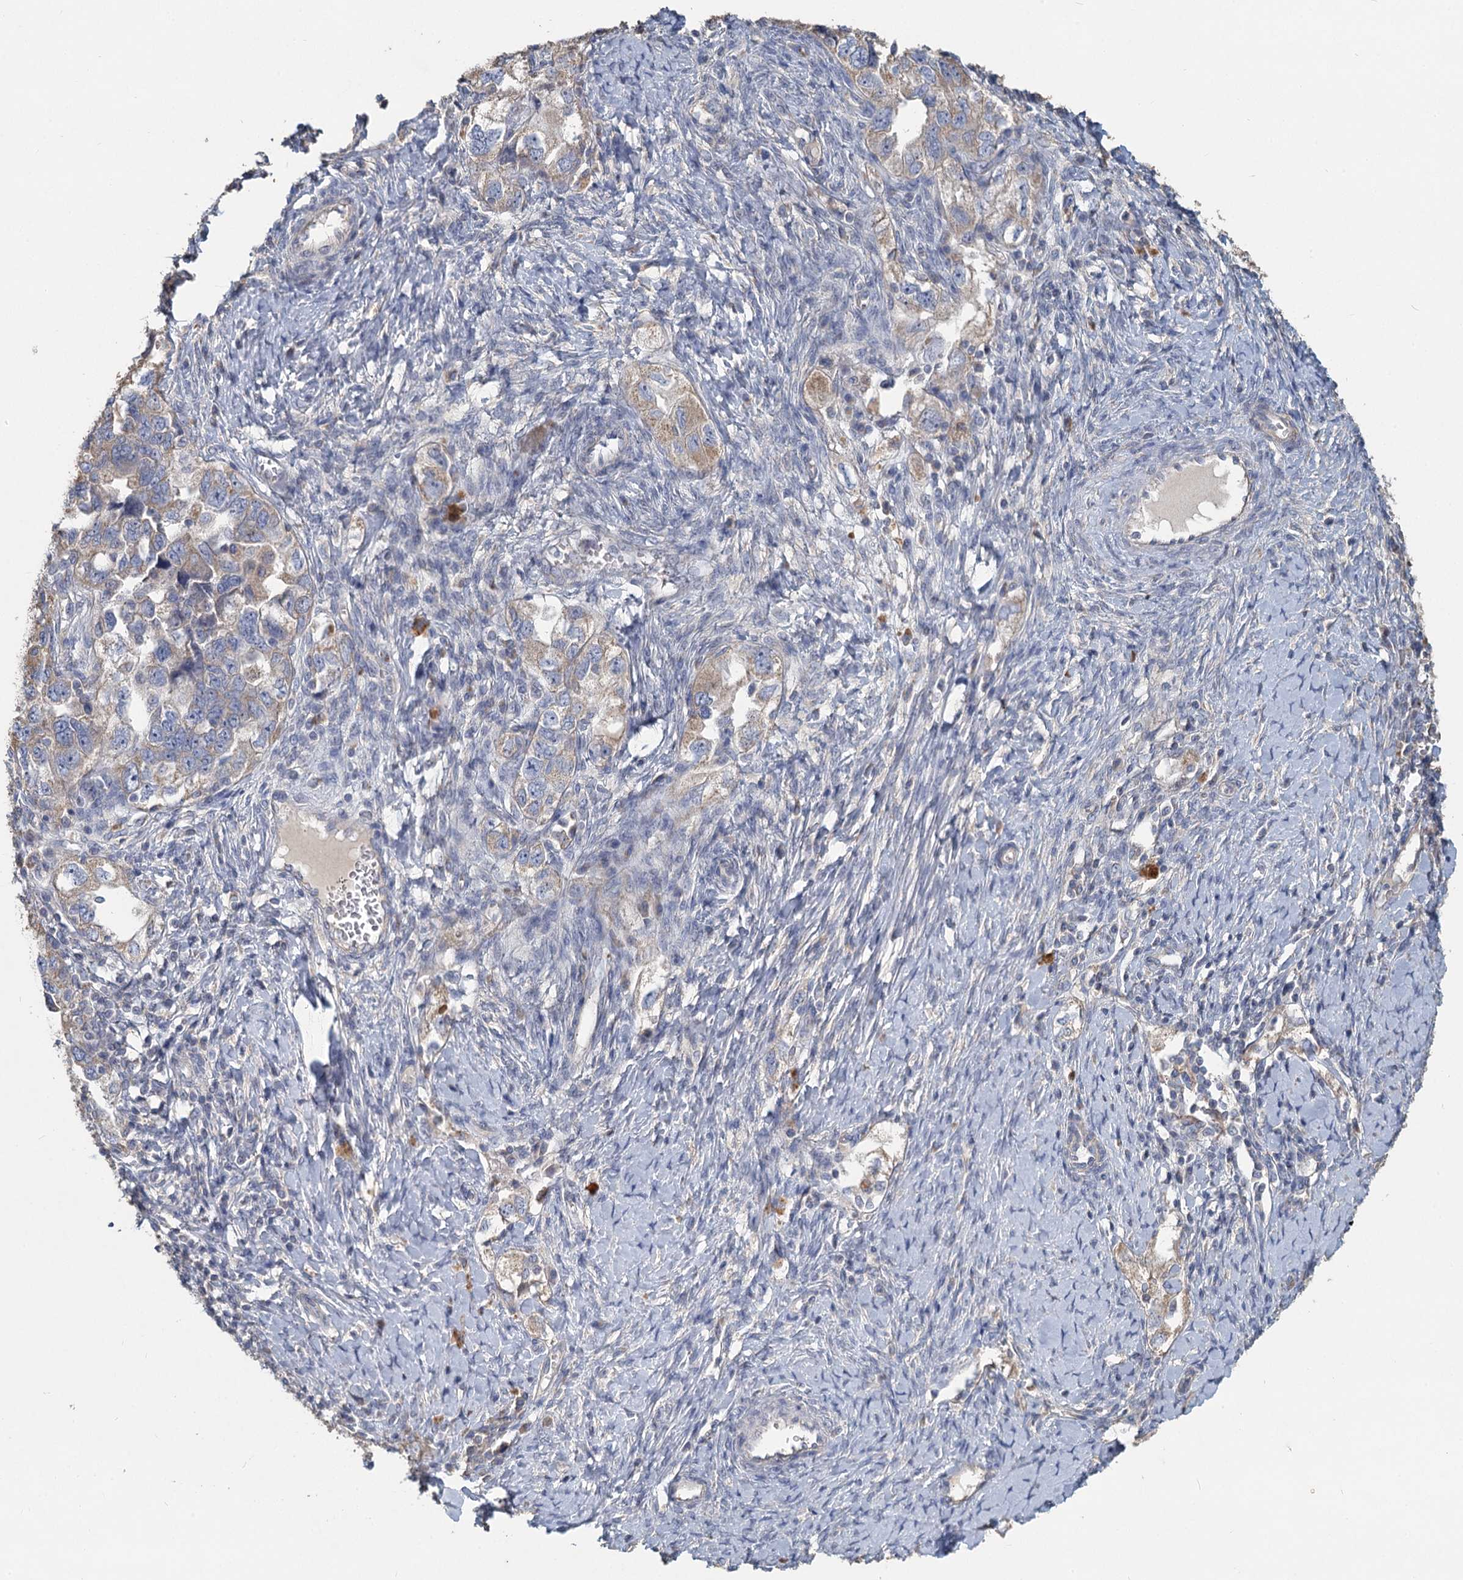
{"staining": {"intensity": "weak", "quantity": "25%-75%", "location": "cytoplasmic/membranous"}, "tissue": "ovarian cancer", "cell_type": "Tumor cells", "image_type": "cancer", "snomed": [{"axis": "morphology", "description": "Carcinoma, NOS"}, {"axis": "morphology", "description": "Cystadenocarcinoma, serous, NOS"}, {"axis": "topography", "description": "Ovary"}], "caption": "IHC staining of serous cystadenocarcinoma (ovarian), which exhibits low levels of weak cytoplasmic/membranous staining in about 25%-75% of tumor cells indicating weak cytoplasmic/membranous protein positivity. The staining was performed using DAB (brown) for protein detection and nuclei were counterstained in hematoxylin (blue).", "gene": "HES2", "patient": {"sex": "female", "age": 69}}